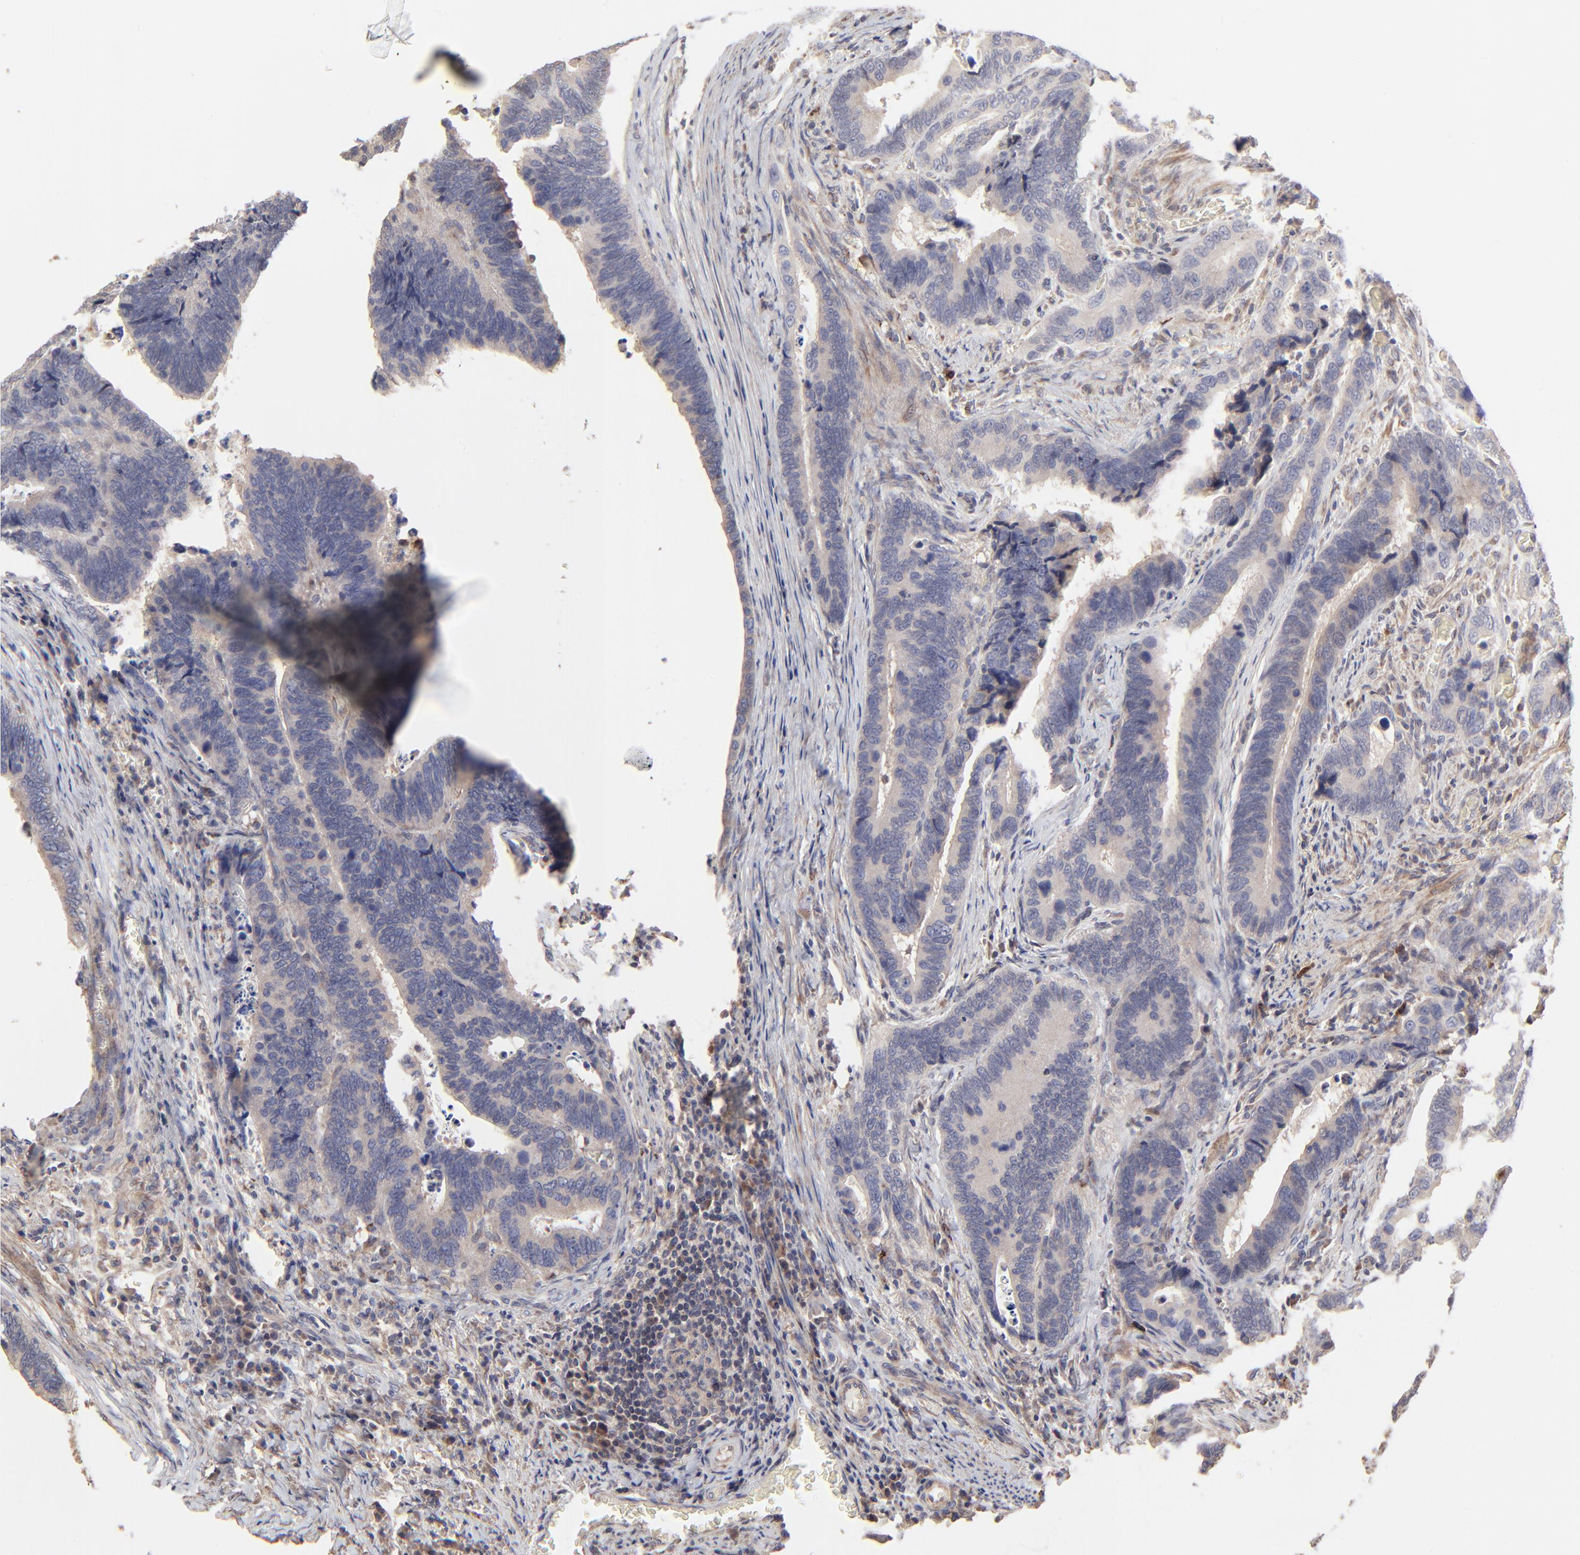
{"staining": {"intensity": "weak", "quantity": "25%-75%", "location": "cytoplasmic/membranous"}, "tissue": "colorectal cancer", "cell_type": "Tumor cells", "image_type": "cancer", "snomed": [{"axis": "morphology", "description": "Adenocarcinoma, NOS"}, {"axis": "topography", "description": "Colon"}], "caption": "Adenocarcinoma (colorectal) stained with DAB (3,3'-diaminobenzidine) IHC displays low levels of weak cytoplasmic/membranous positivity in about 25%-75% of tumor cells.", "gene": "ELP2", "patient": {"sex": "male", "age": 72}}